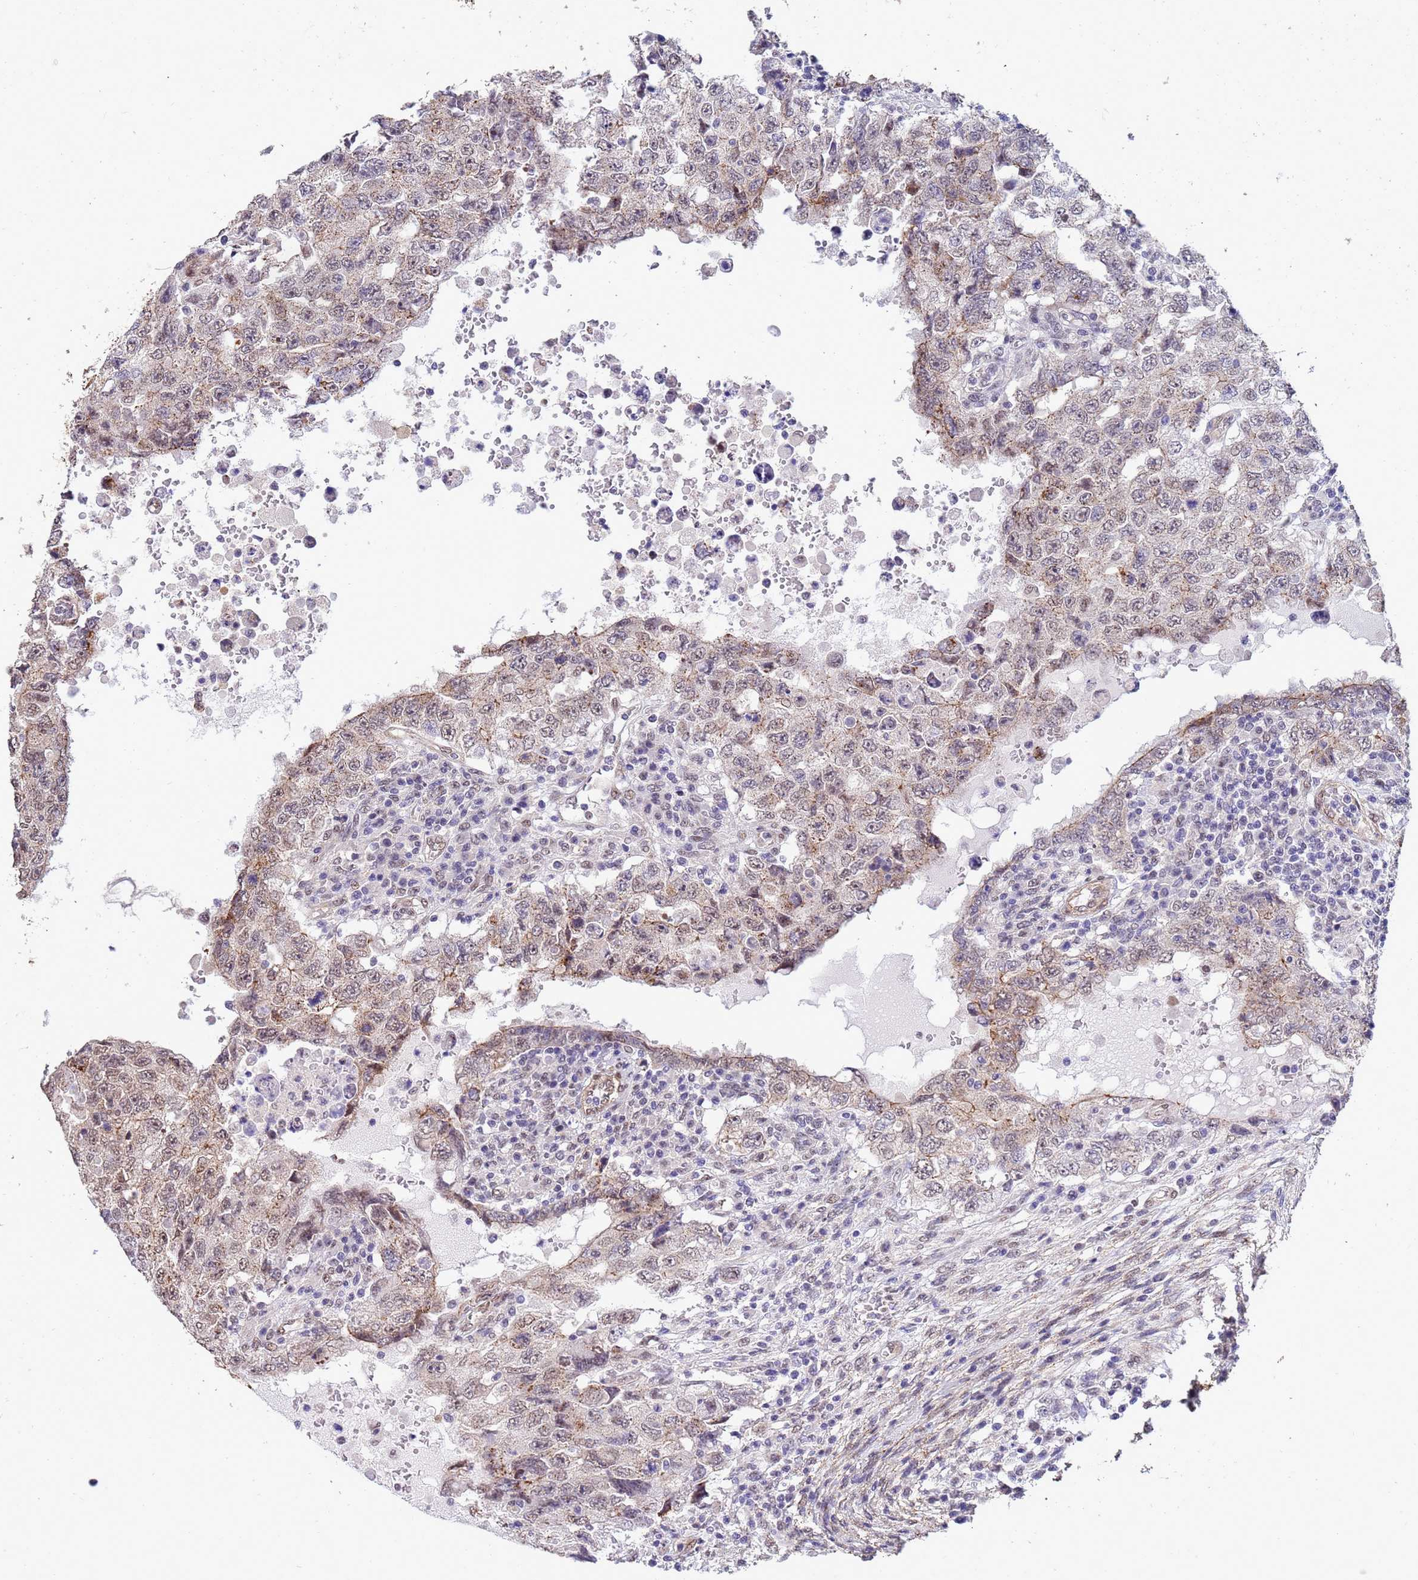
{"staining": {"intensity": "weak", "quantity": "25%-75%", "location": "cytoplasmic/membranous,nuclear"}, "tissue": "testis cancer", "cell_type": "Tumor cells", "image_type": "cancer", "snomed": [{"axis": "morphology", "description": "Carcinoma, Embryonal, NOS"}, {"axis": "topography", "description": "Testis"}], "caption": "Testis cancer (embryonal carcinoma) was stained to show a protein in brown. There is low levels of weak cytoplasmic/membranous and nuclear staining in about 25%-75% of tumor cells. The protein of interest is shown in brown color, while the nuclei are stained blue.", "gene": "TRIP6", "patient": {"sex": "male", "age": 26}}